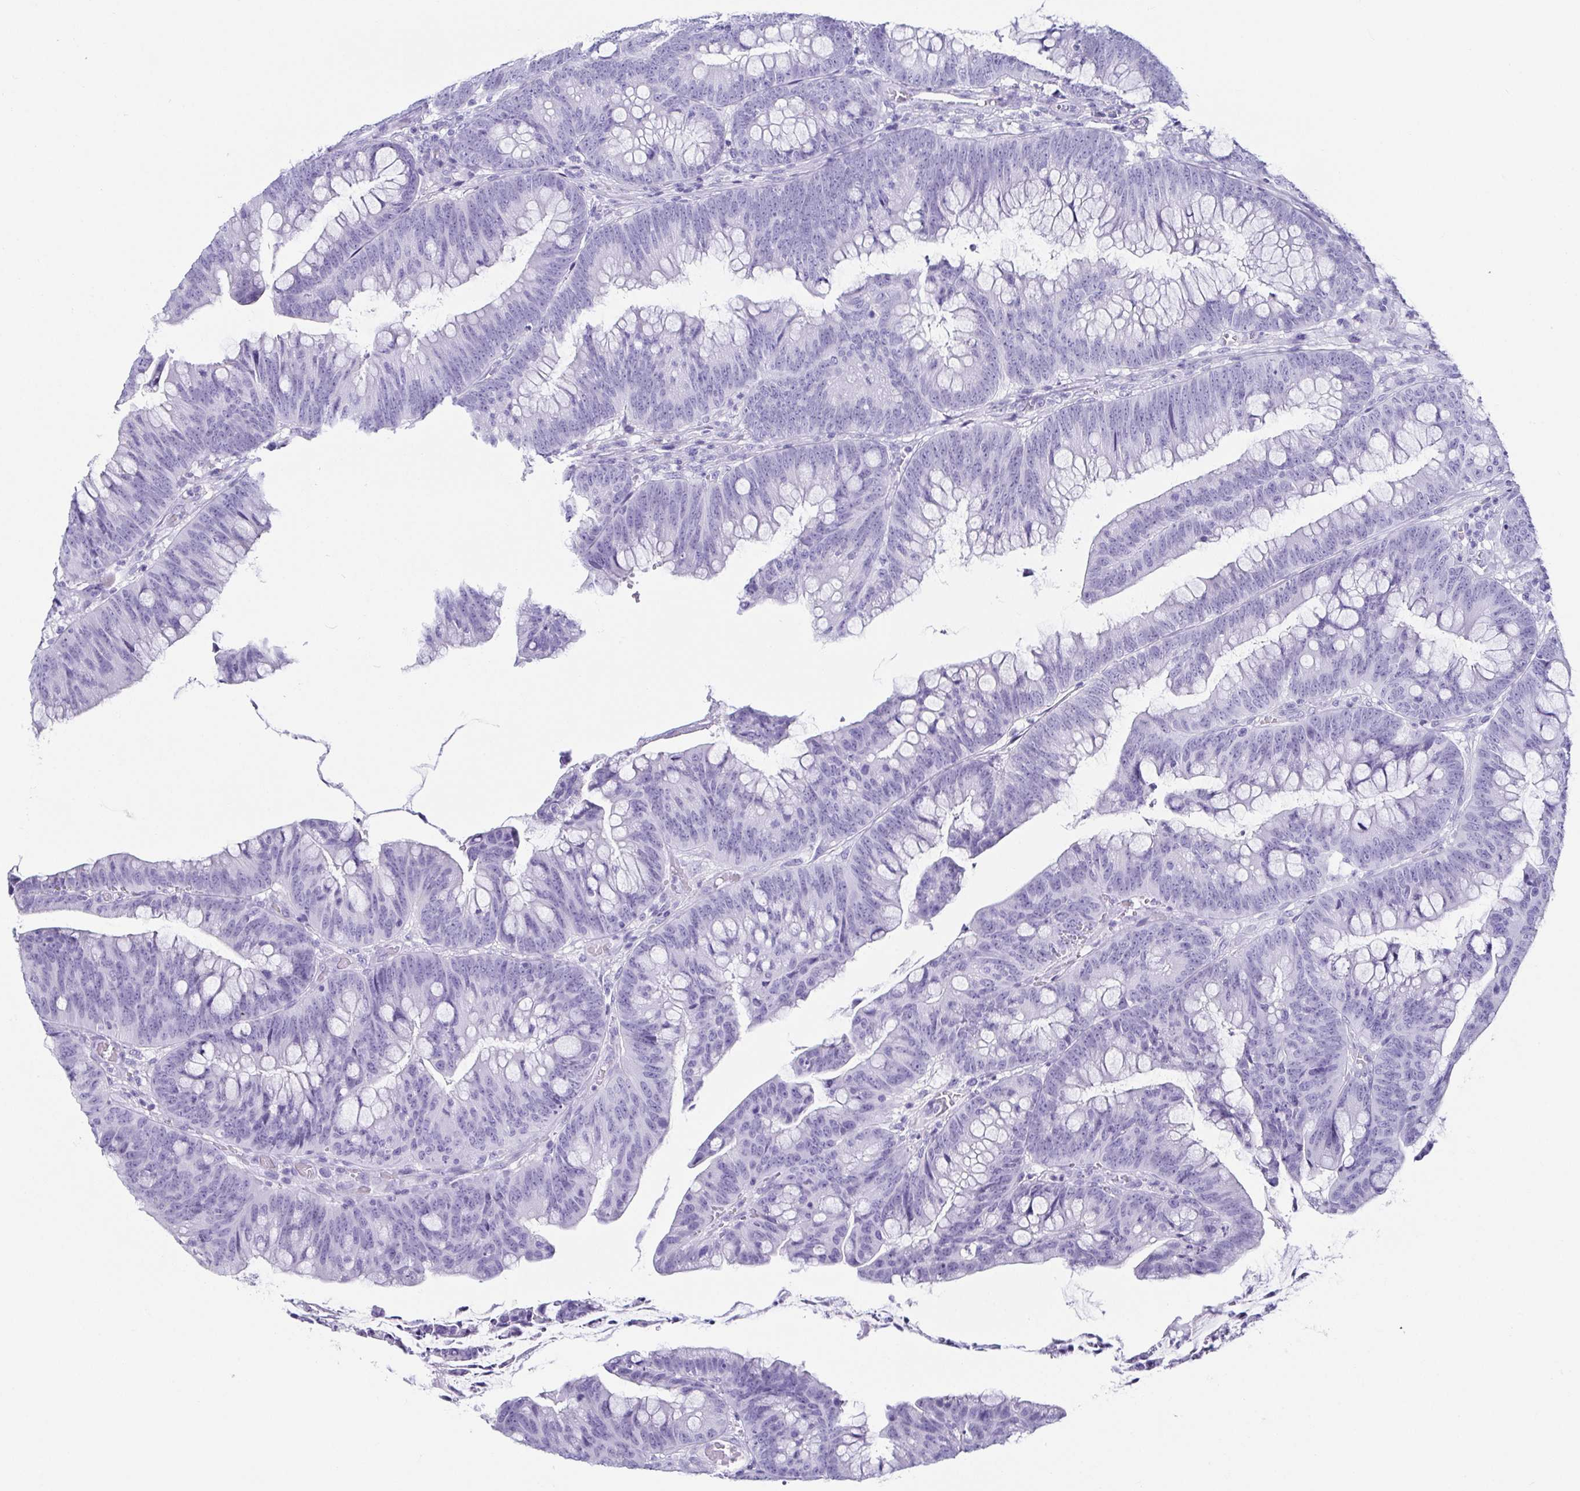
{"staining": {"intensity": "negative", "quantity": "none", "location": "none"}, "tissue": "colorectal cancer", "cell_type": "Tumor cells", "image_type": "cancer", "snomed": [{"axis": "morphology", "description": "Adenocarcinoma, NOS"}, {"axis": "topography", "description": "Colon"}], "caption": "Immunohistochemistry (IHC) of human colorectal cancer (adenocarcinoma) exhibits no staining in tumor cells.", "gene": "CD164L2", "patient": {"sex": "male", "age": 62}}